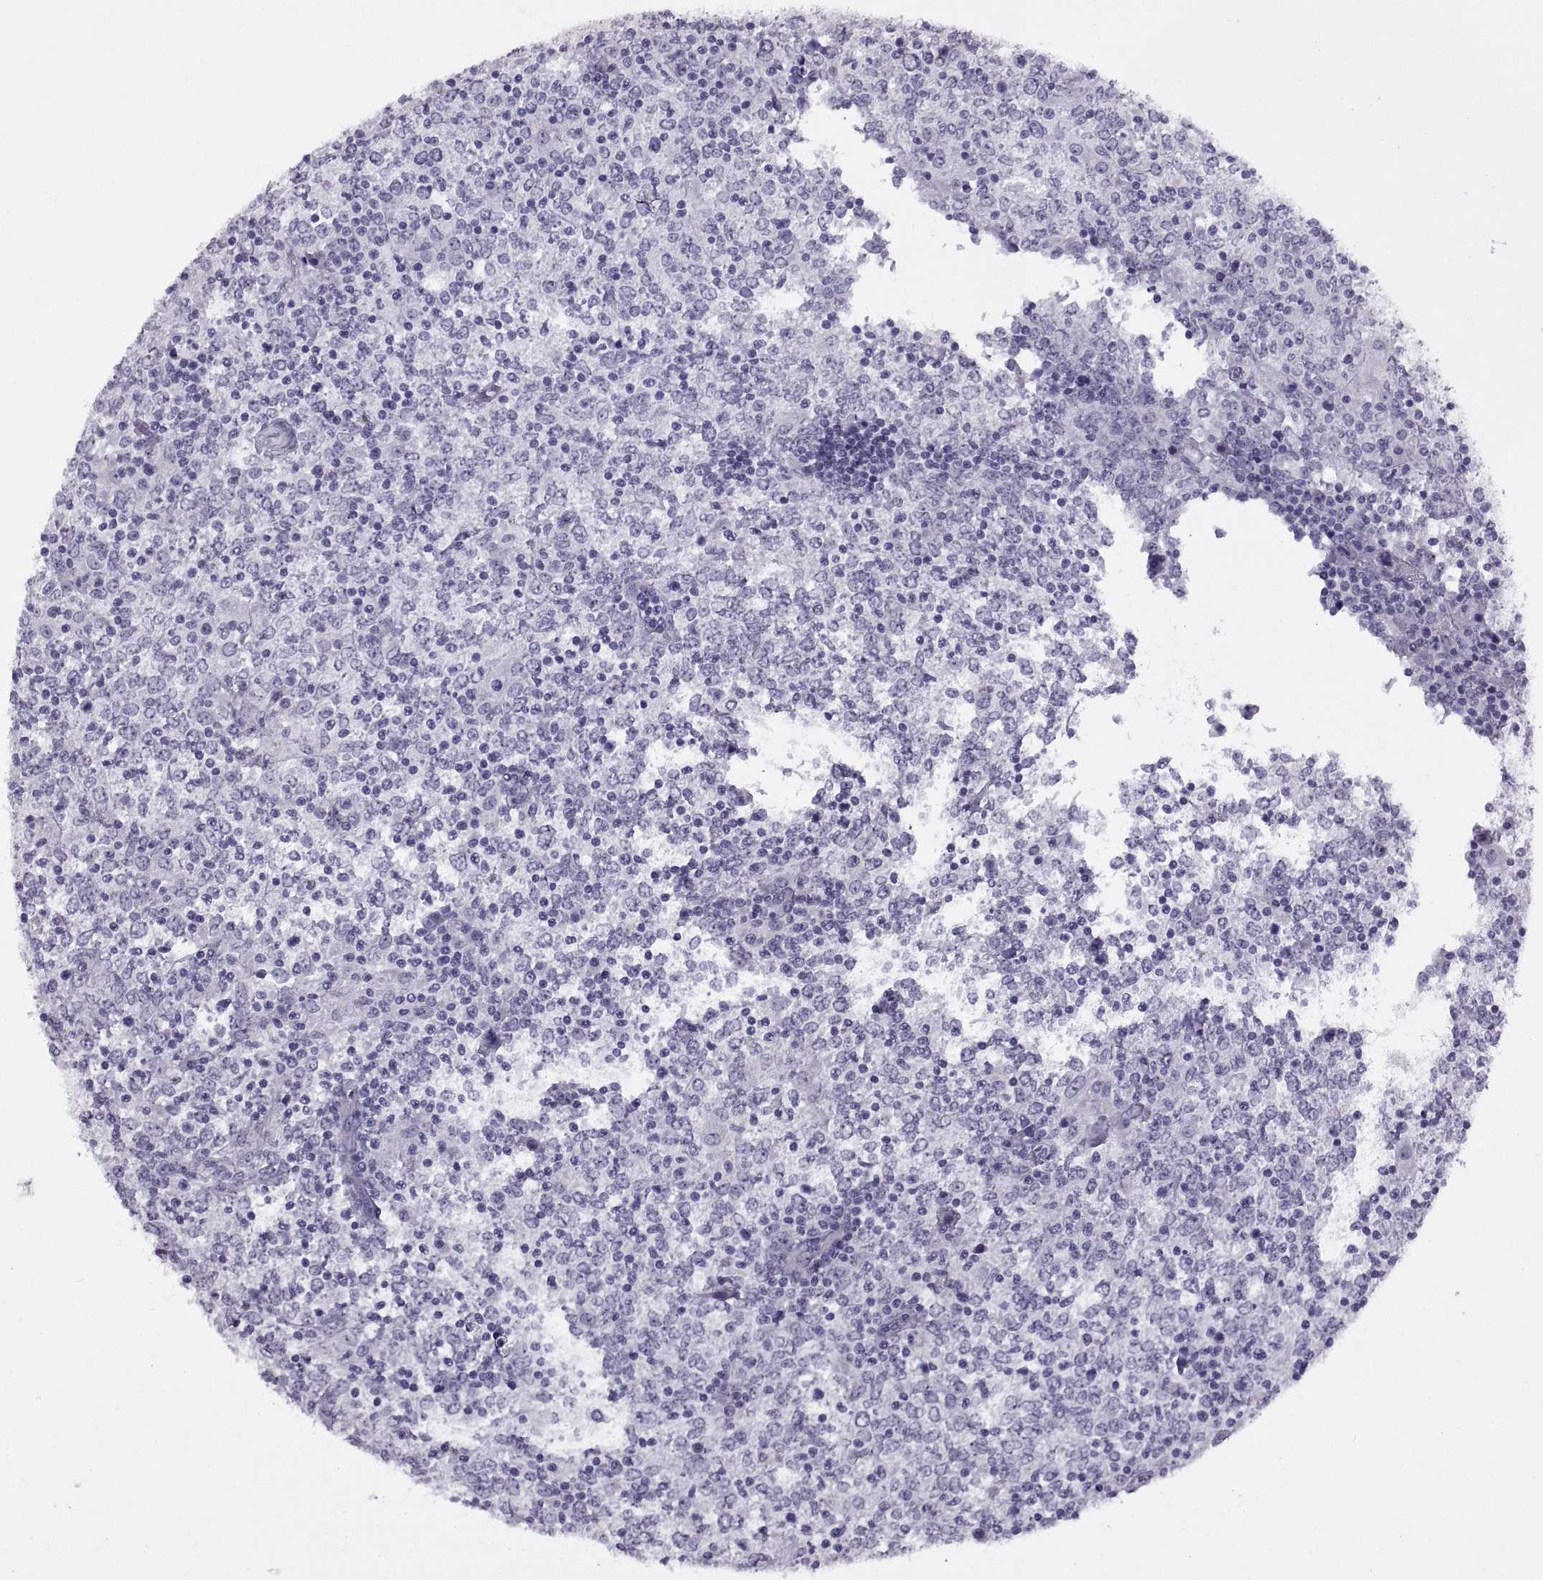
{"staining": {"intensity": "negative", "quantity": "none", "location": "none"}, "tissue": "lymphoma", "cell_type": "Tumor cells", "image_type": "cancer", "snomed": [{"axis": "morphology", "description": "Malignant lymphoma, non-Hodgkin's type, High grade"}, {"axis": "topography", "description": "Lymph node"}], "caption": "High magnification brightfield microscopy of malignant lymphoma, non-Hodgkin's type (high-grade) stained with DAB (3,3'-diaminobenzidine) (brown) and counterstained with hematoxylin (blue): tumor cells show no significant expression.", "gene": "ASIC2", "patient": {"sex": "female", "age": 84}}